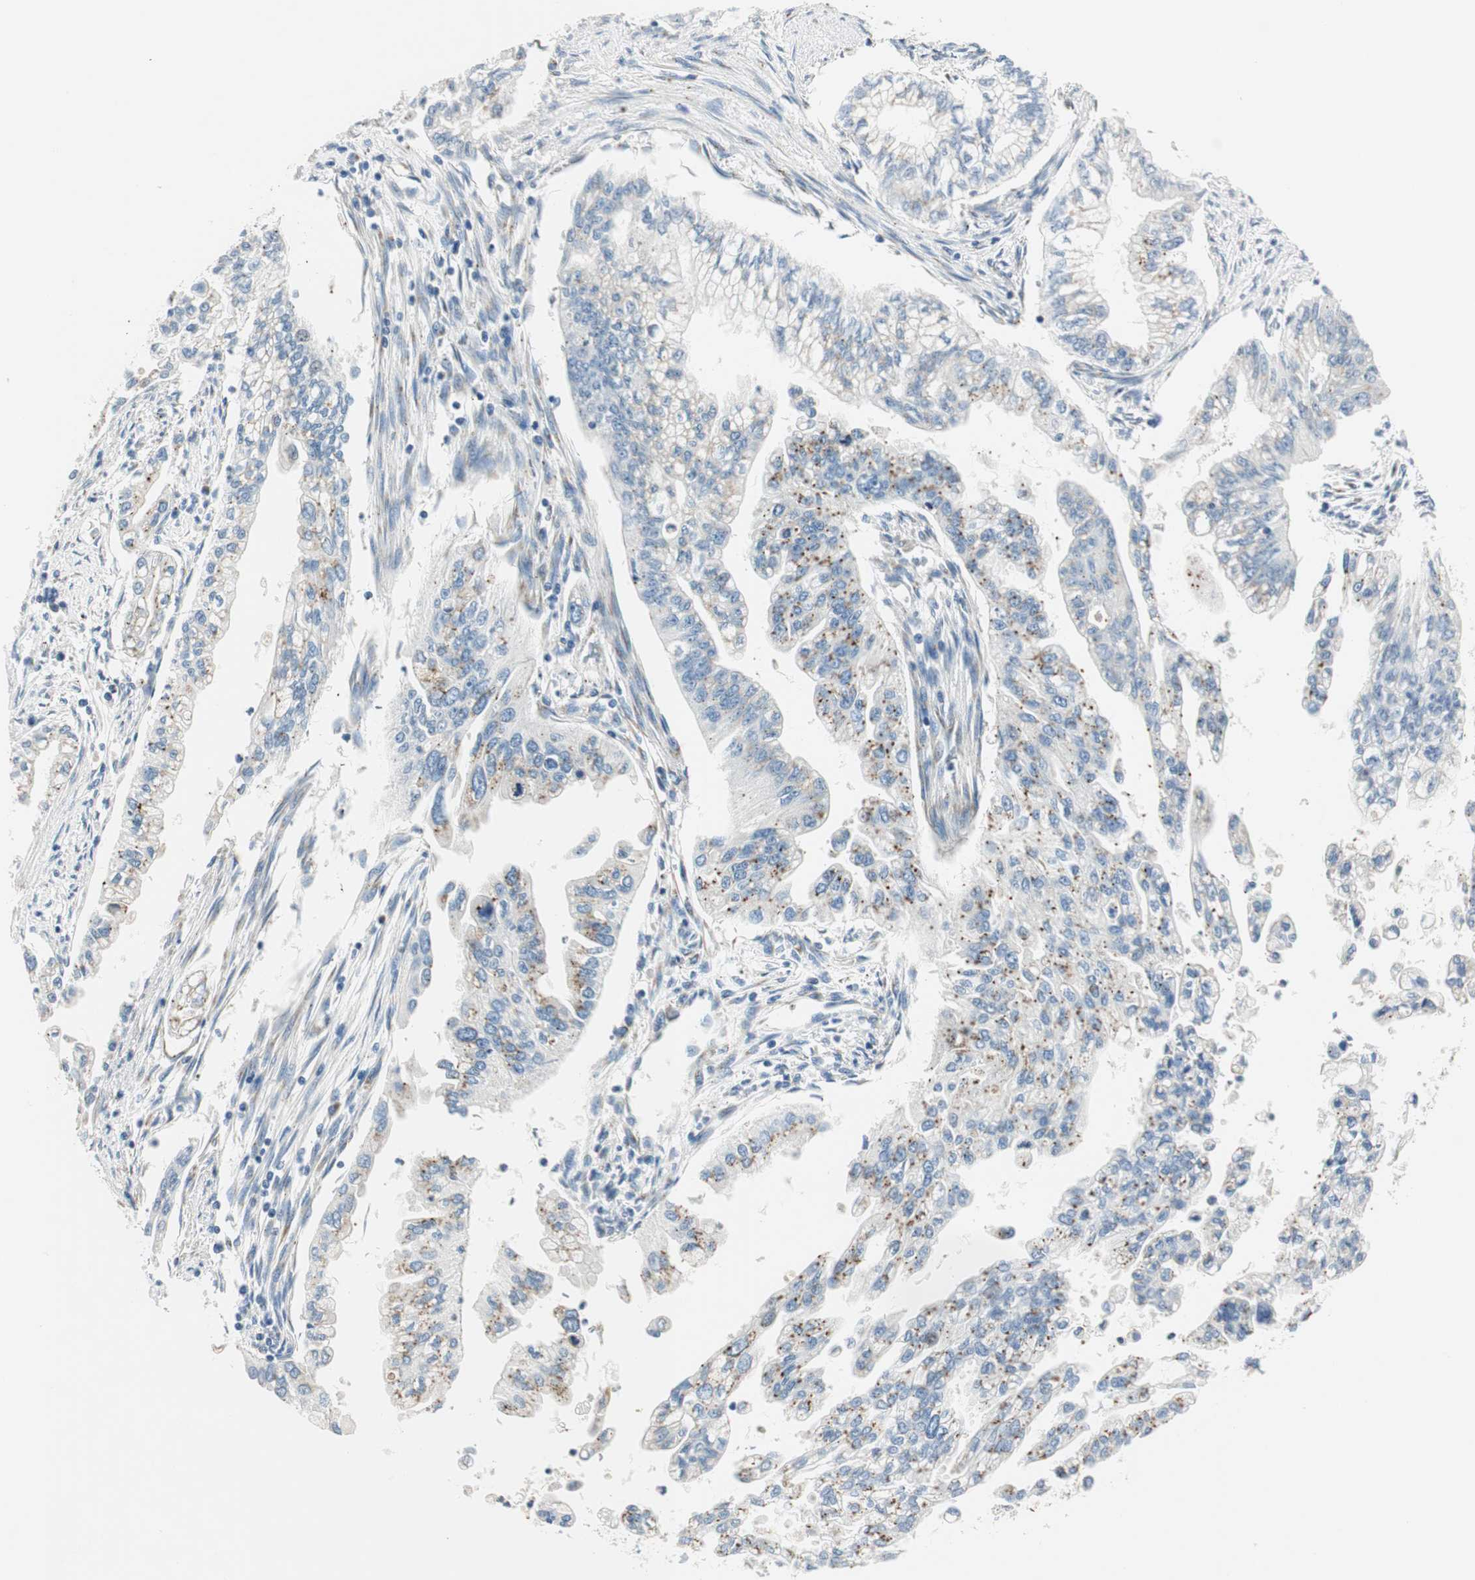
{"staining": {"intensity": "moderate", "quantity": "<25%", "location": "cytoplasmic/membranous"}, "tissue": "pancreatic cancer", "cell_type": "Tumor cells", "image_type": "cancer", "snomed": [{"axis": "morphology", "description": "Normal tissue, NOS"}, {"axis": "topography", "description": "Pancreas"}], "caption": "Pancreatic cancer tissue demonstrates moderate cytoplasmic/membranous positivity in approximately <25% of tumor cells, visualized by immunohistochemistry. (DAB = brown stain, brightfield microscopy at high magnification).", "gene": "TMF1", "patient": {"sex": "male", "age": 42}}